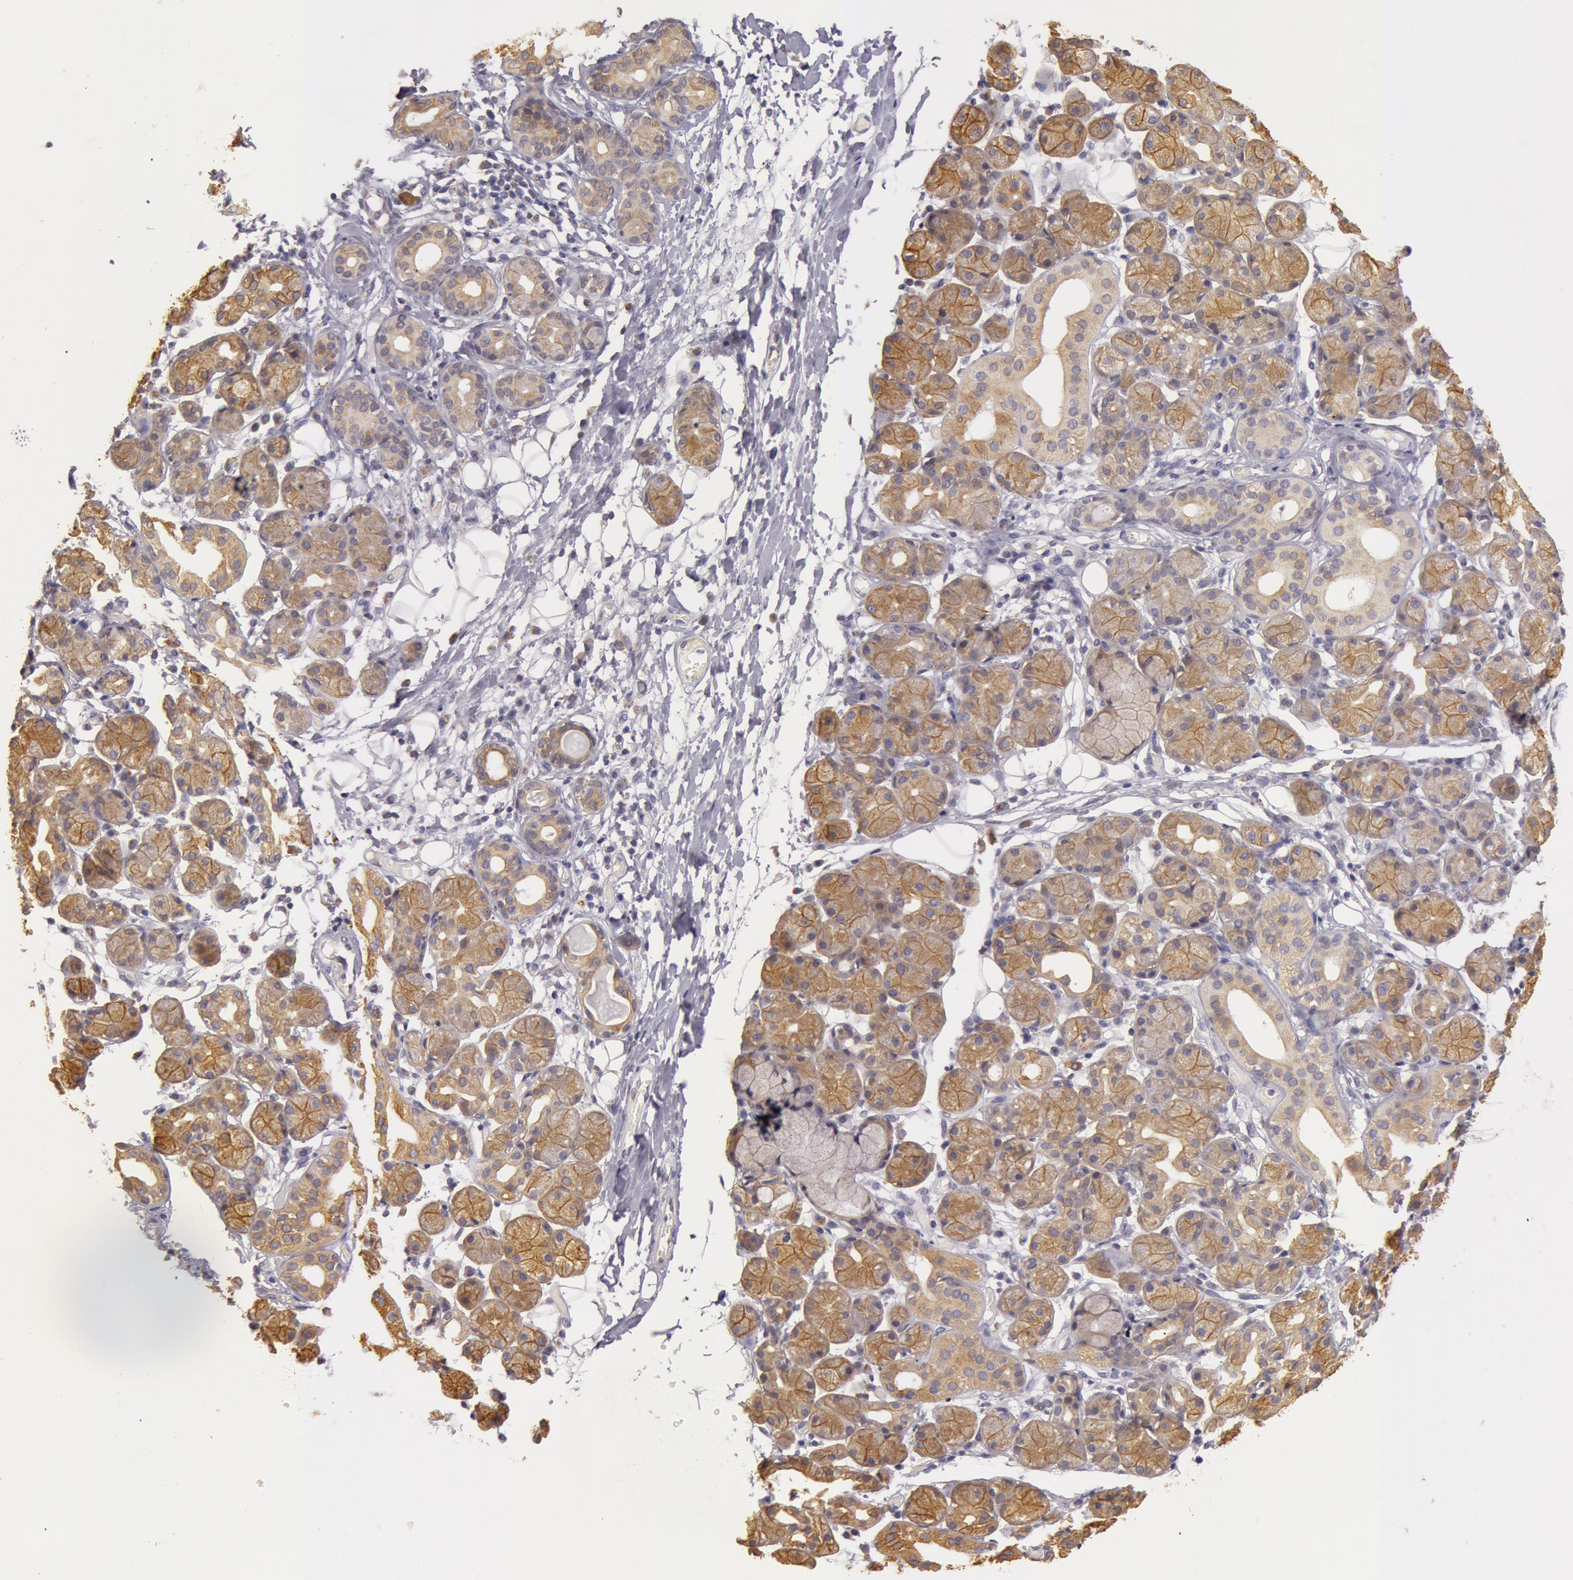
{"staining": {"intensity": "moderate", "quantity": ">75%", "location": "cytoplasmic/membranous"}, "tissue": "salivary gland", "cell_type": "Glandular cells", "image_type": "normal", "snomed": [{"axis": "morphology", "description": "Normal tissue, NOS"}, {"axis": "topography", "description": "Salivary gland"}, {"axis": "topography", "description": "Peripheral nerve tissue"}], "caption": "About >75% of glandular cells in unremarkable salivary gland reveal moderate cytoplasmic/membranous protein expression as visualized by brown immunohistochemical staining.", "gene": "KRT18", "patient": {"sex": "male", "age": 62}}